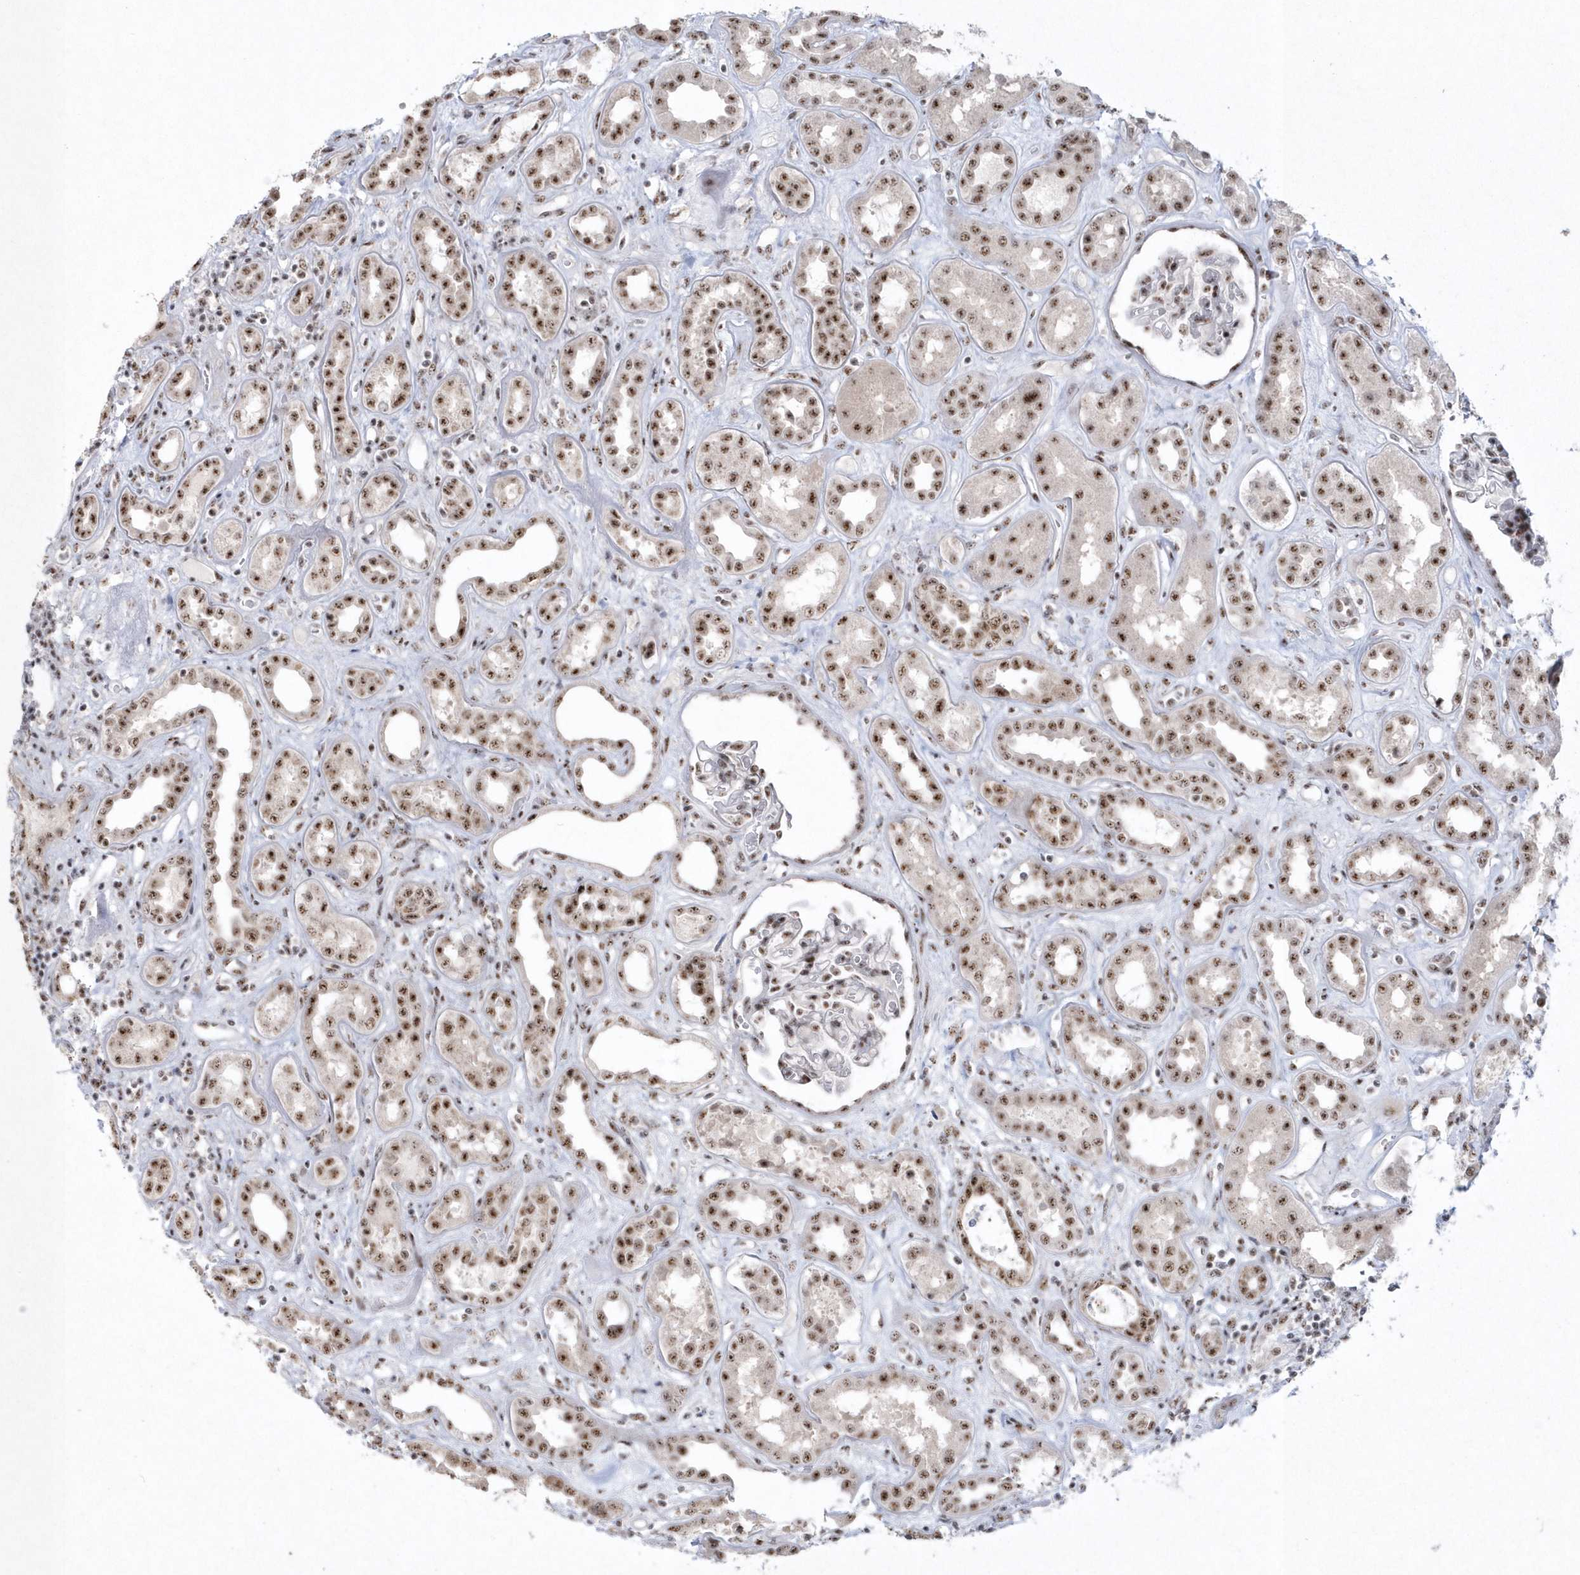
{"staining": {"intensity": "moderate", "quantity": ">75%", "location": "nuclear"}, "tissue": "kidney", "cell_type": "Cells in glomeruli", "image_type": "normal", "snomed": [{"axis": "morphology", "description": "Normal tissue, NOS"}, {"axis": "topography", "description": "Kidney"}], "caption": "A medium amount of moderate nuclear positivity is appreciated in approximately >75% of cells in glomeruli in benign kidney.", "gene": "KDM6B", "patient": {"sex": "male", "age": 59}}